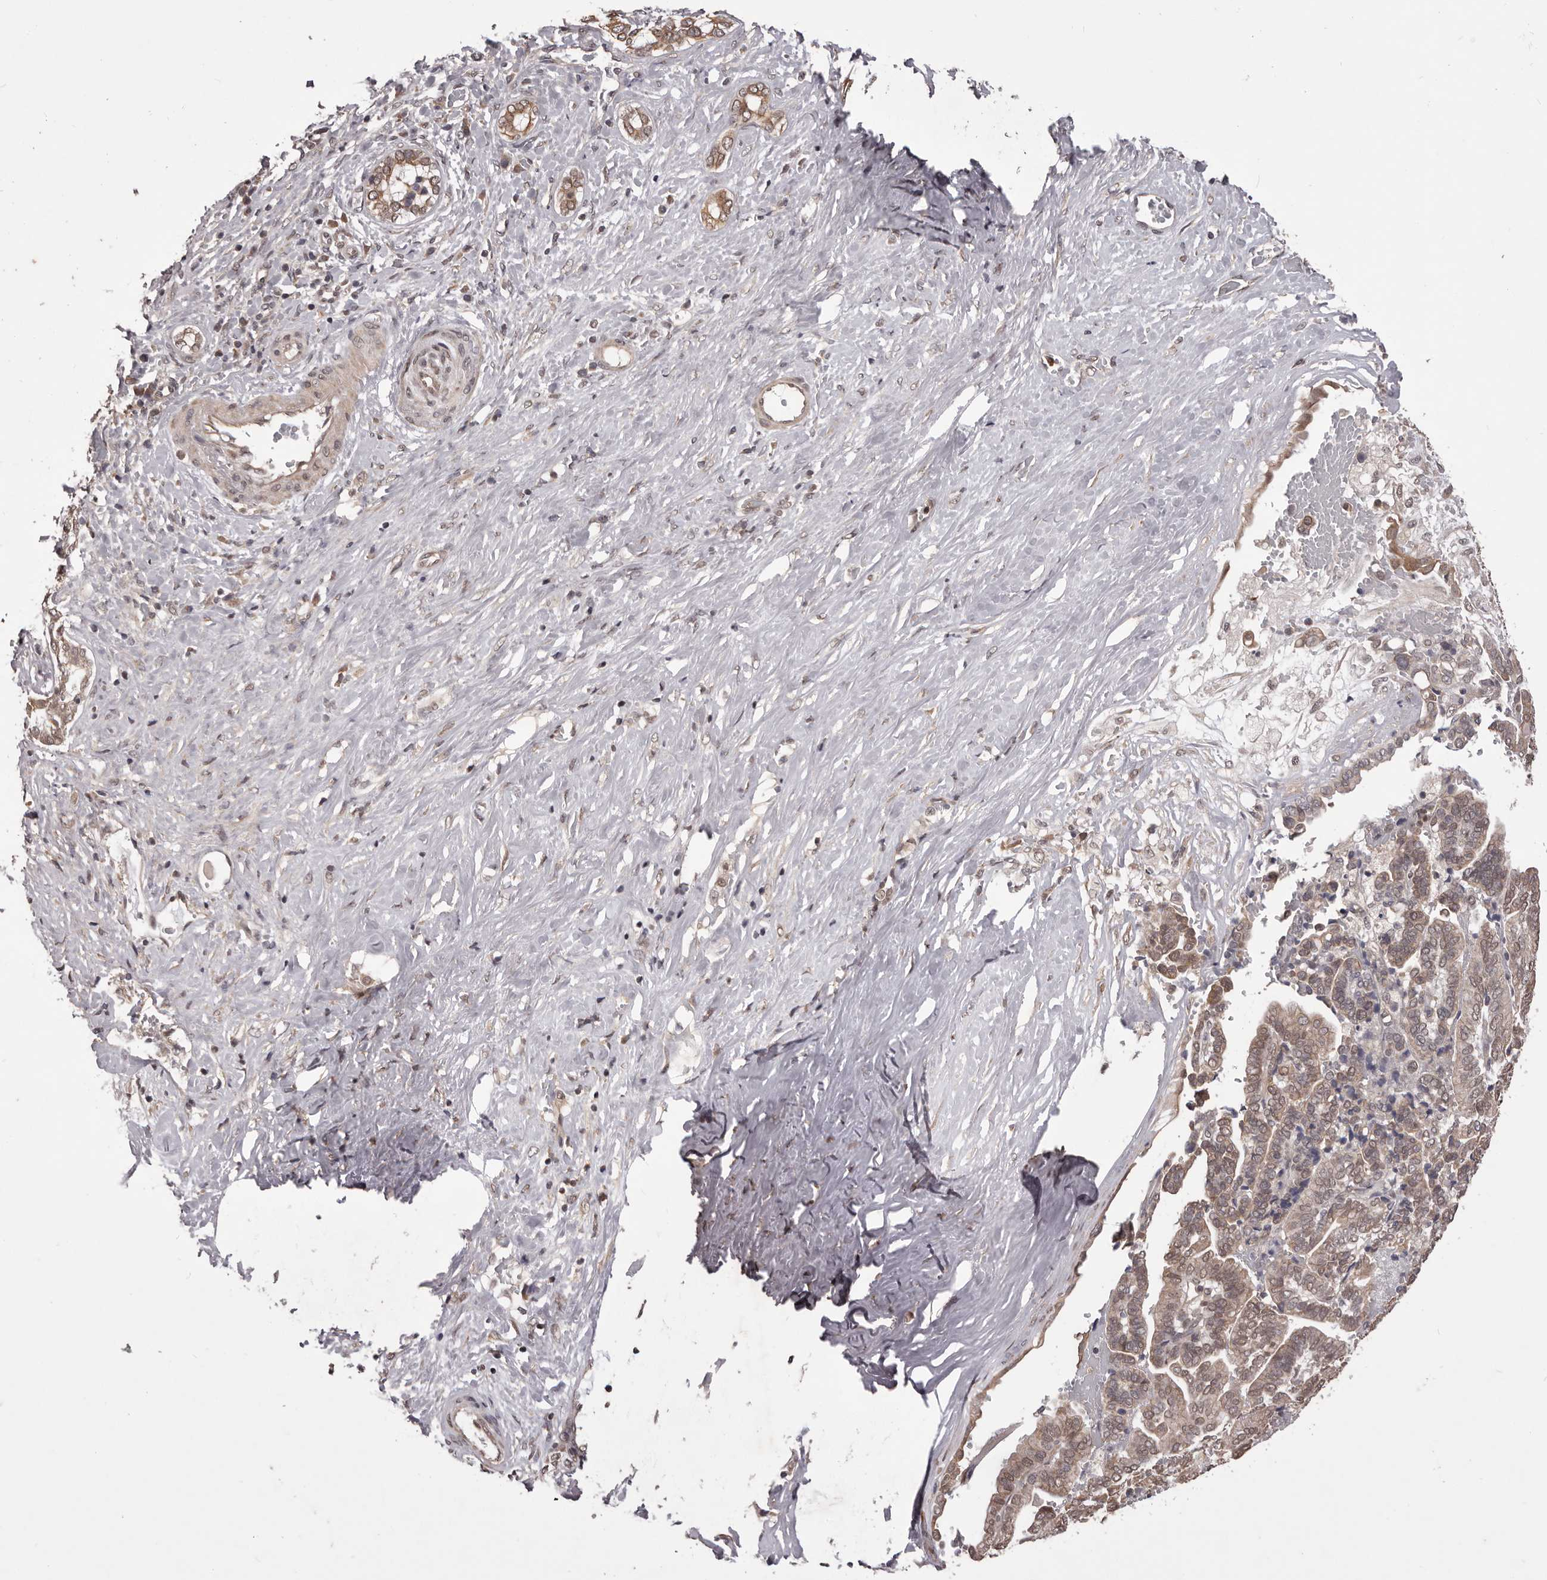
{"staining": {"intensity": "moderate", "quantity": ">75%", "location": "cytoplasmic/membranous,nuclear"}, "tissue": "liver cancer", "cell_type": "Tumor cells", "image_type": "cancer", "snomed": [{"axis": "morphology", "description": "Cholangiocarcinoma"}, {"axis": "topography", "description": "Liver"}], "caption": "Immunohistochemical staining of liver cancer exhibits medium levels of moderate cytoplasmic/membranous and nuclear protein positivity in approximately >75% of tumor cells. The staining was performed using DAB (3,3'-diaminobenzidine) to visualize the protein expression in brown, while the nuclei were stained in blue with hematoxylin (Magnification: 20x).", "gene": "CELF3", "patient": {"sex": "female", "age": 75}}